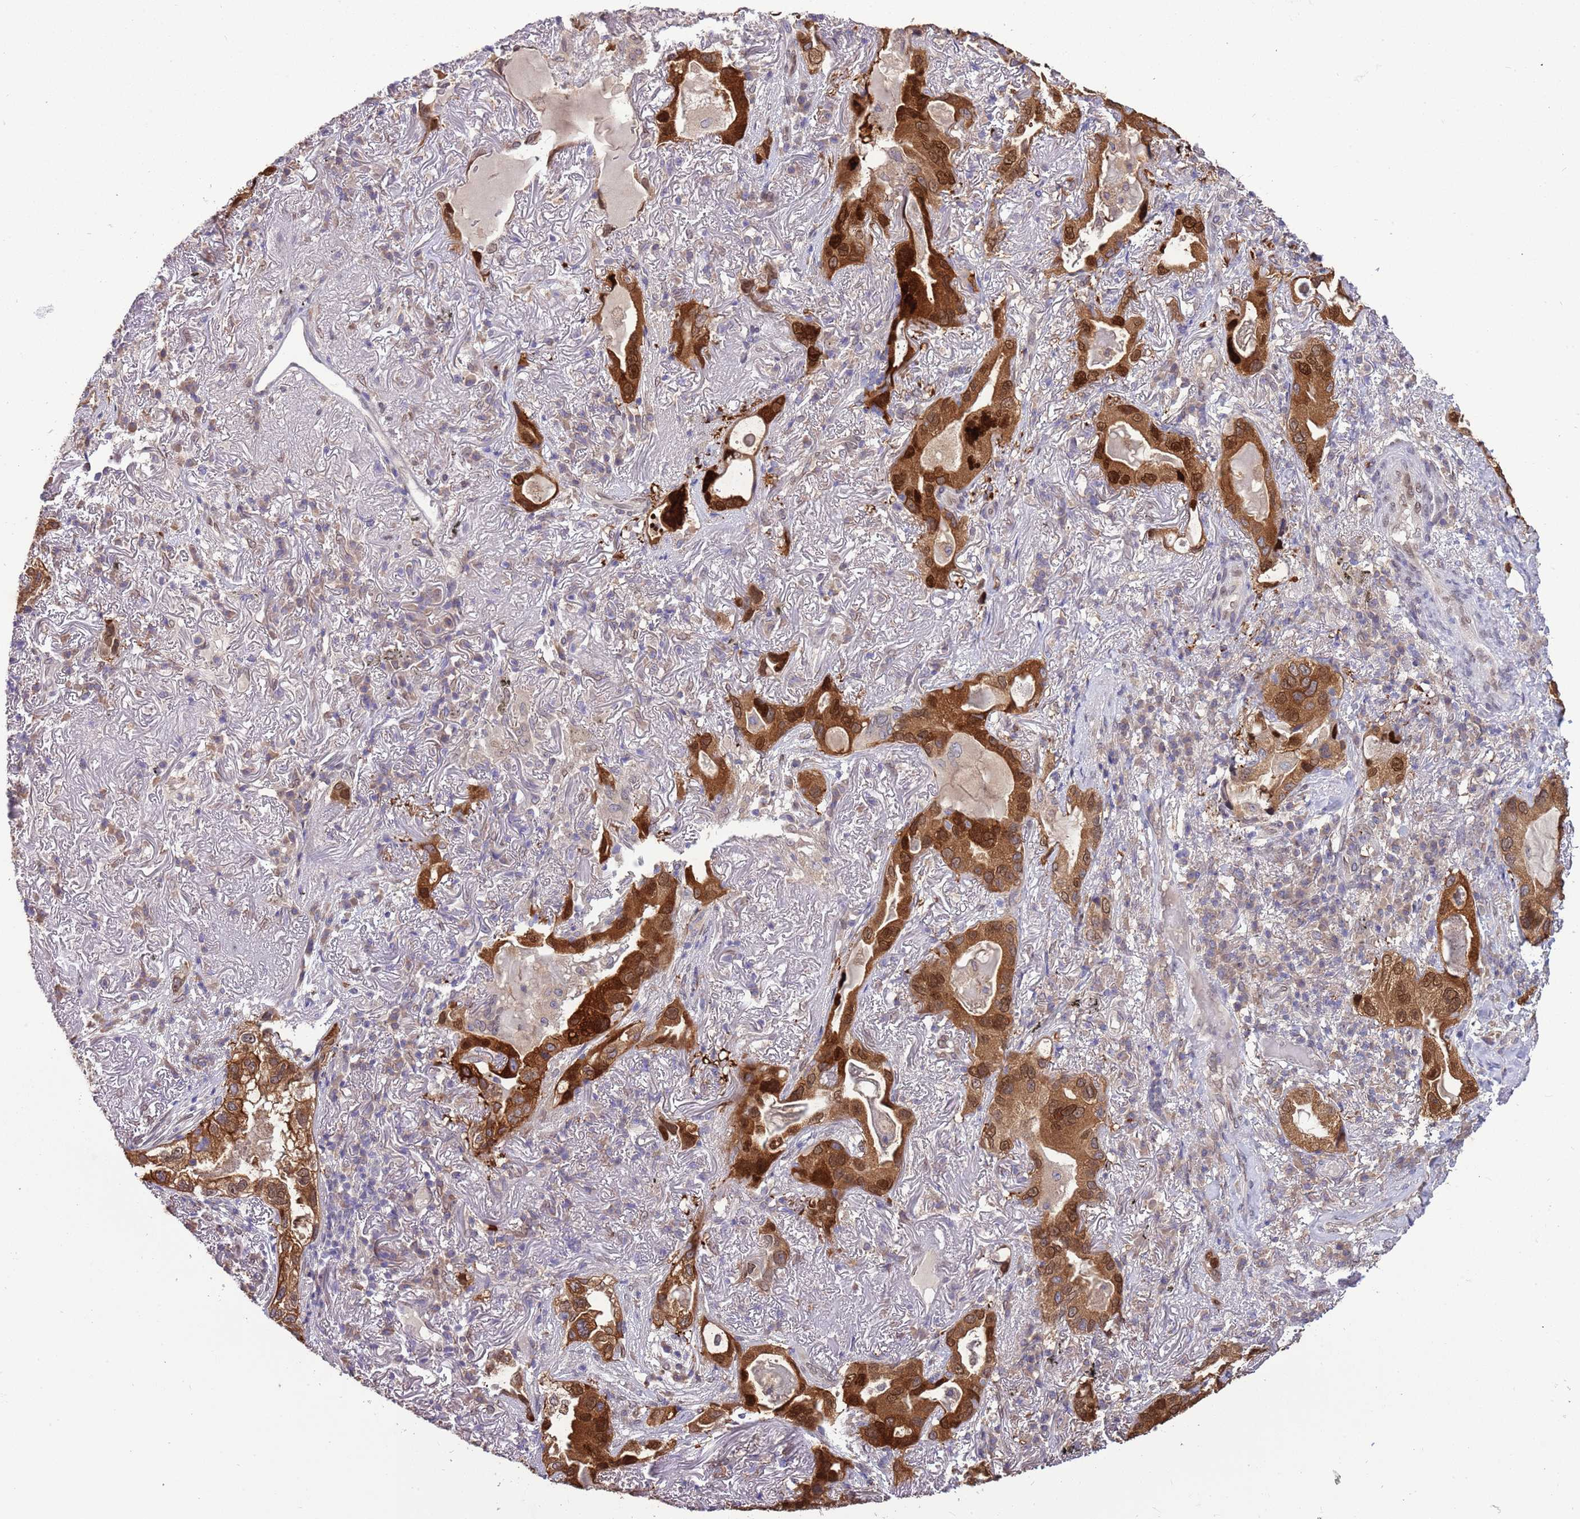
{"staining": {"intensity": "strong", "quantity": ">75%", "location": "cytoplasmic/membranous,nuclear"}, "tissue": "lung cancer", "cell_type": "Tumor cells", "image_type": "cancer", "snomed": [{"axis": "morphology", "description": "Adenocarcinoma, NOS"}, {"axis": "topography", "description": "Lung"}], "caption": "Immunohistochemistry (IHC) of human adenocarcinoma (lung) shows high levels of strong cytoplasmic/membranous and nuclear expression in about >75% of tumor cells. (IHC, brightfield microscopy, high magnification).", "gene": "ZNF665", "patient": {"sex": "female", "age": 69}}